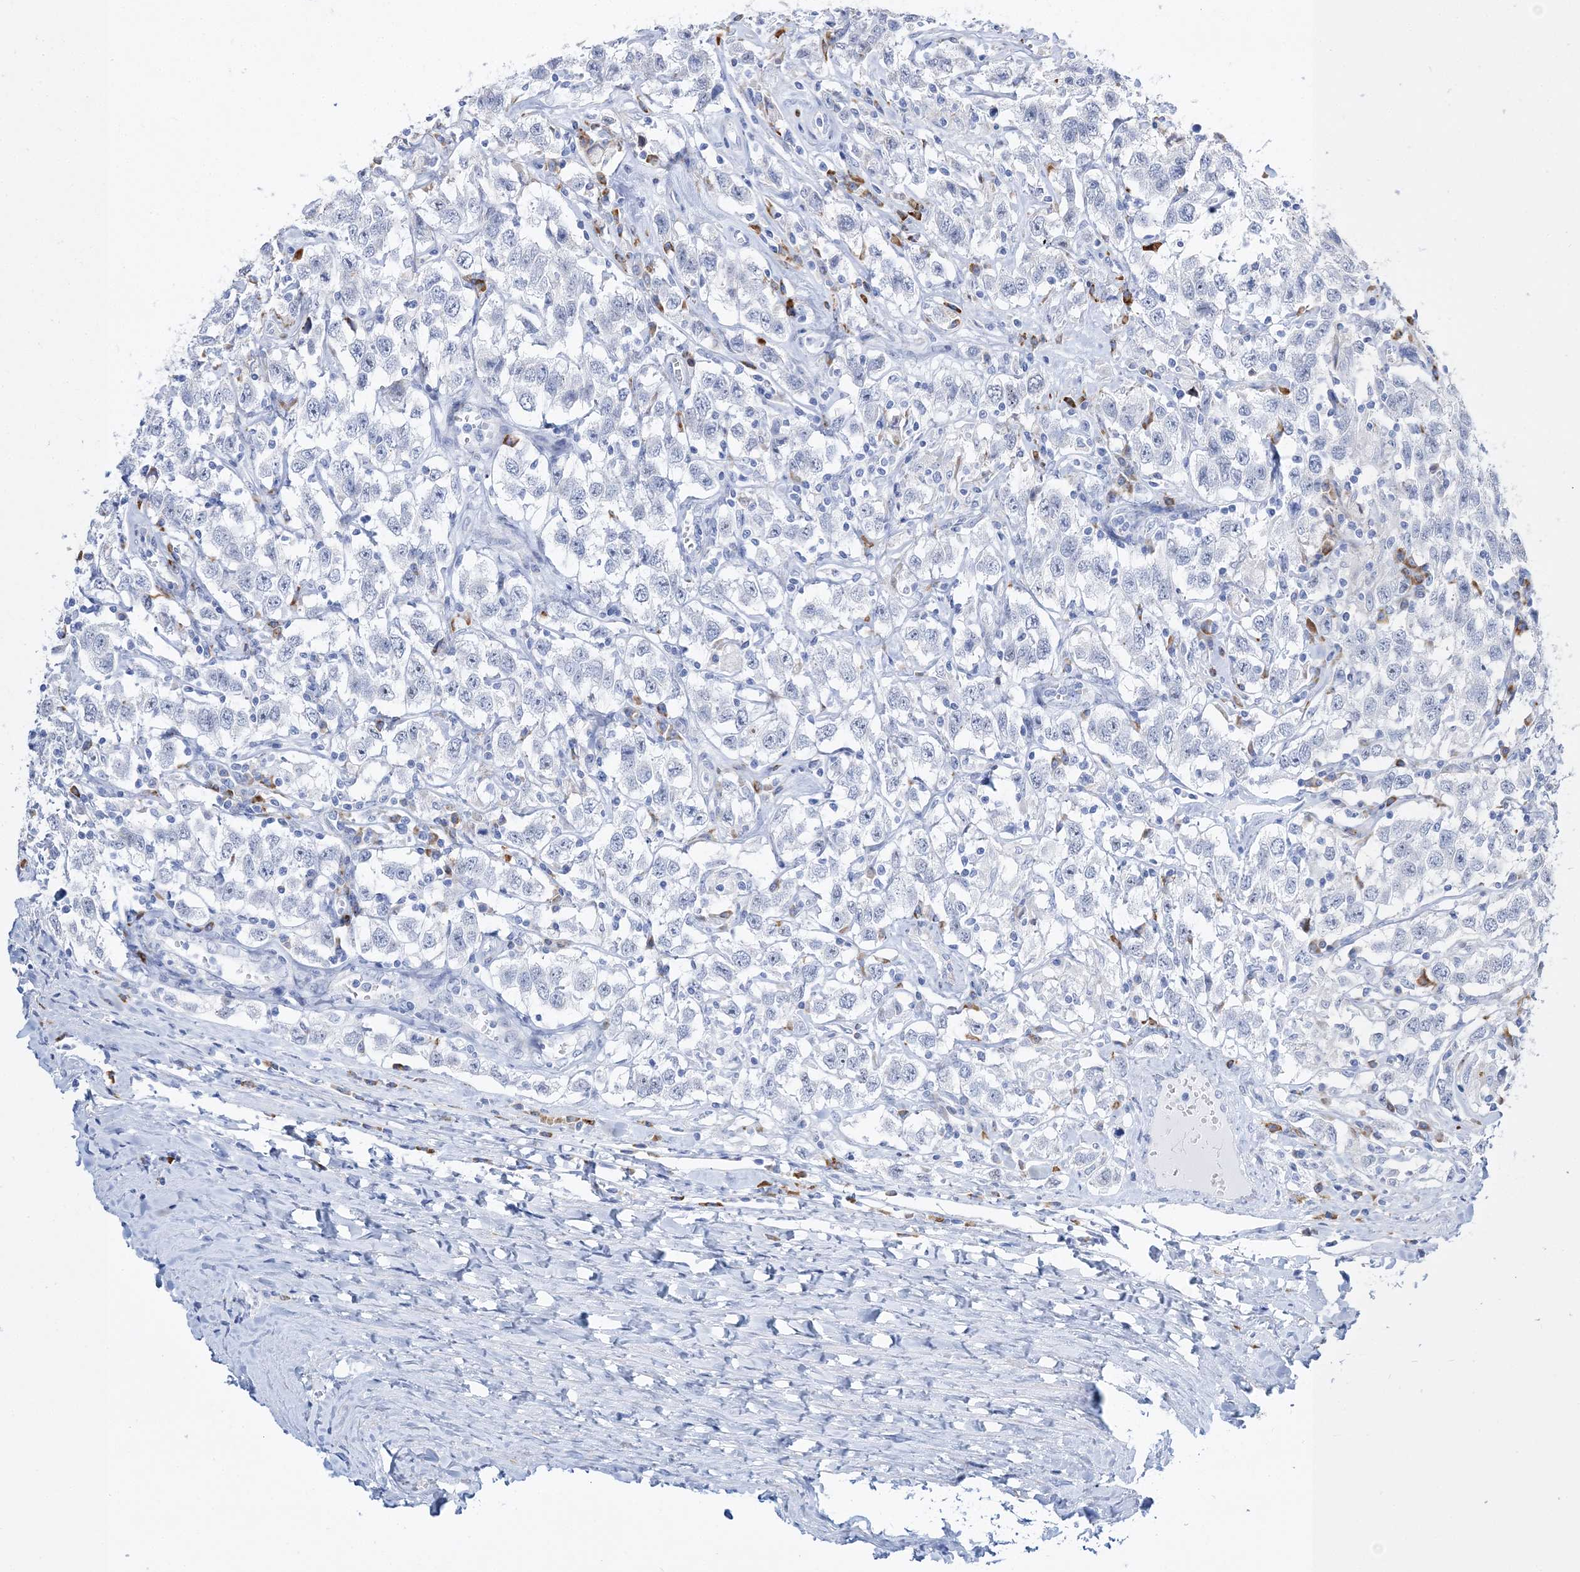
{"staining": {"intensity": "negative", "quantity": "none", "location": "none"}, "tissue": "testis cancer", "cell_type": "Tumor cells", "image_type": "cancer", "snomed": [{"axis": "morphology", "description": "Seminoma, NOS"}, {"axis": "topography", "description": "Testis"}], "caption": "An image of testis seminoma stained for a protein reveals no brown staining in tumor cells.", "gene": "TSPYL6", "patient": {"sex": "male", "age": 41}}